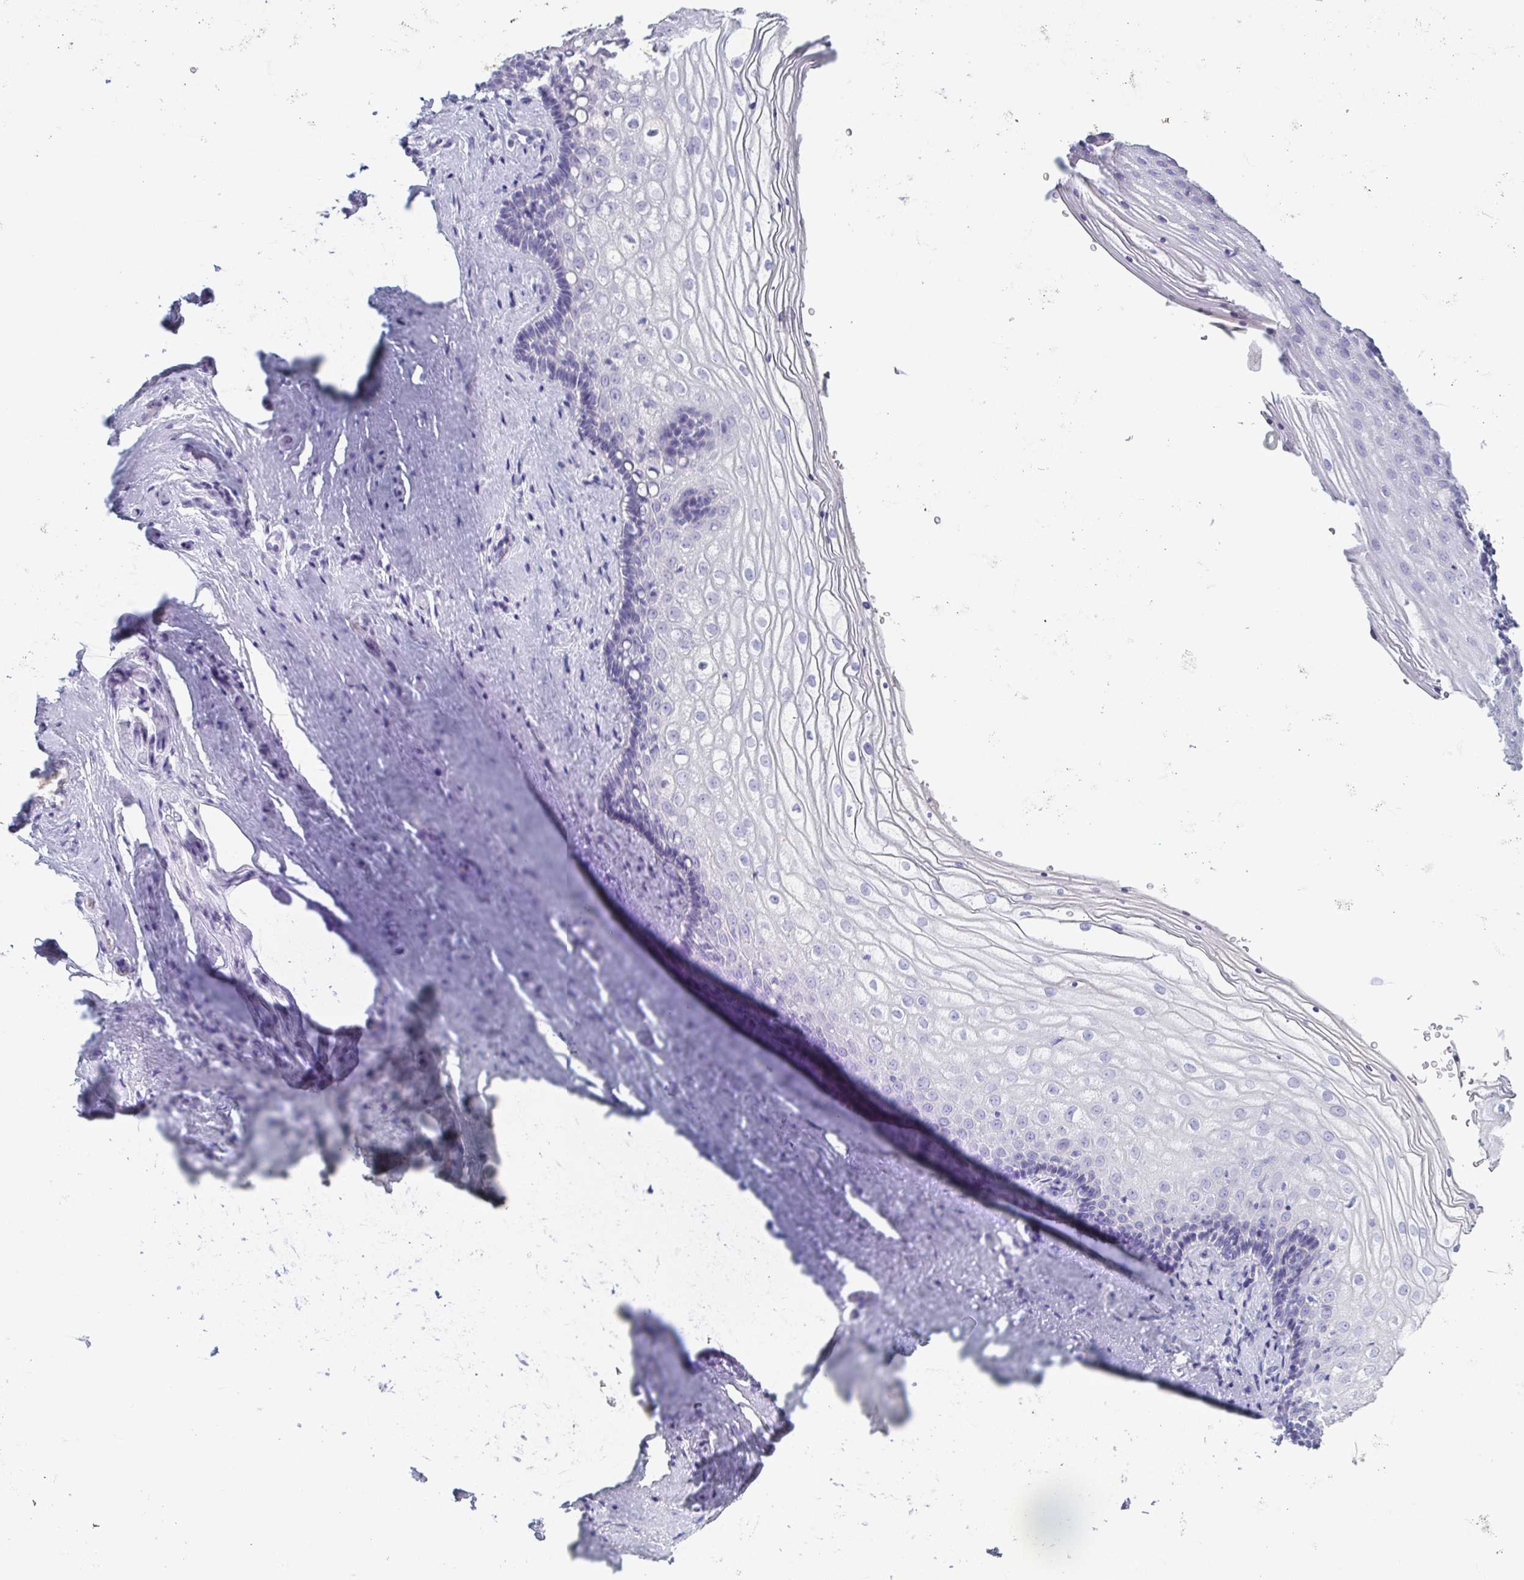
{"staining": {"intensity": "negative", "quantity": "none", "location": "none"}, "tissue": "vagina", "cell_type": "Squamous epithelial cells", "image_type": "normal", "snomed": [{"axis": "morphology", "description": "Normal tissue, NOS"}, {"axis": "topography", "description": "Vagina"}], "caption": "IHC photomicrograph of normal vagina: vagina stained with DAB (3,3'-diaminobenzidine) demonstrates no significant protein expression in squamous epithelial cells.", "gene": "ITLN1", "patient": {"sex": "female", "age": 42}}